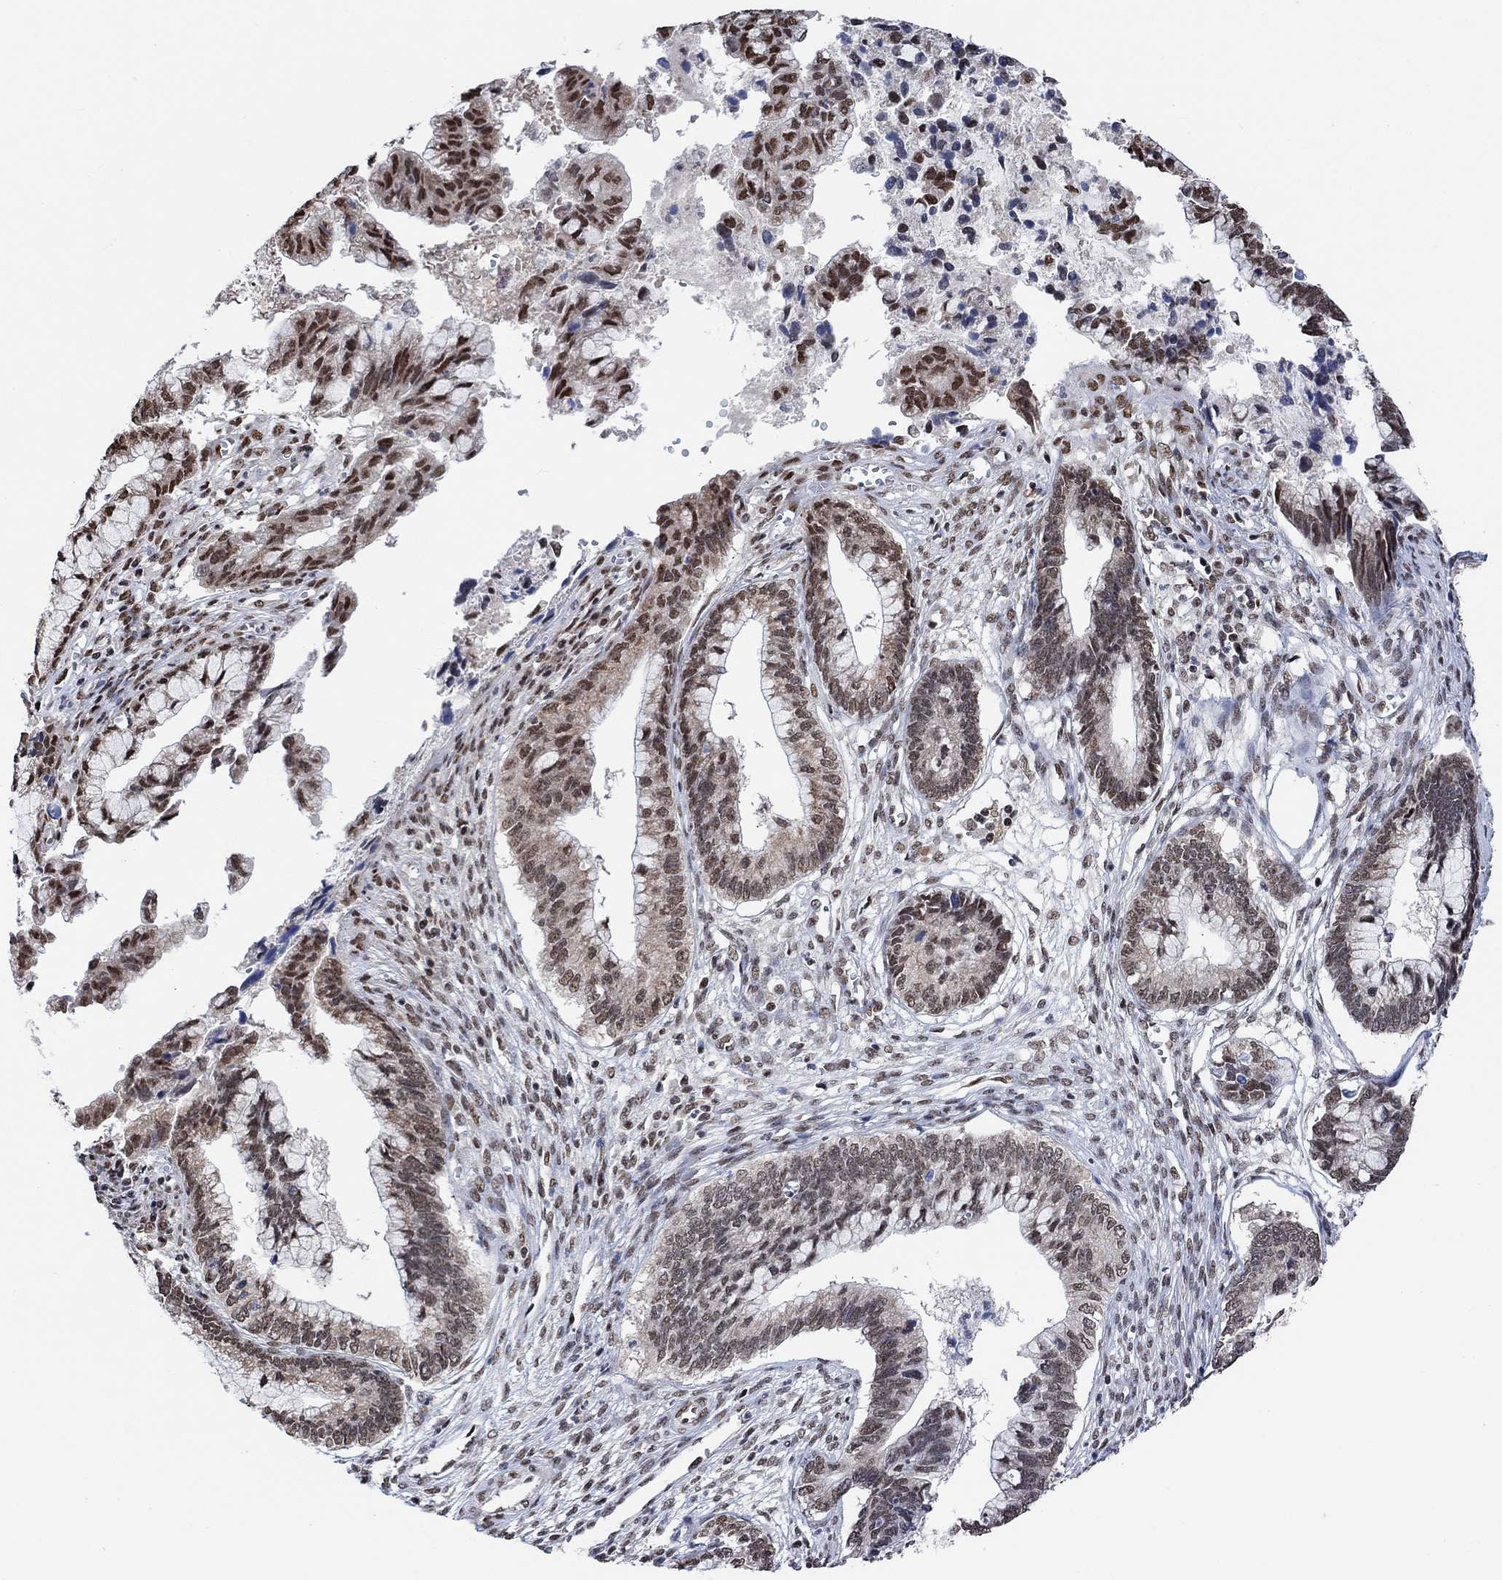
{"staining": {"intensity": "moderate", "quantity": ">75%", "location": "nuclear"}, "tissue": "cervical cancer", "cell_type": "Tumor cells", "image_type": "cancer", "snomed": [{"axis": "morphology", "description": "Adenocarcinoma, NOS"}, {"axis": "topography", "description": "Cervix"}], "caption": "Immunohistochemistry of cervical adenocarcinoma demonstrates medium levels of moderate nuclear positivity in about >75% of tumor cells.", "gene": "USP39", "patient": {"sex": "female", "age": 44}}